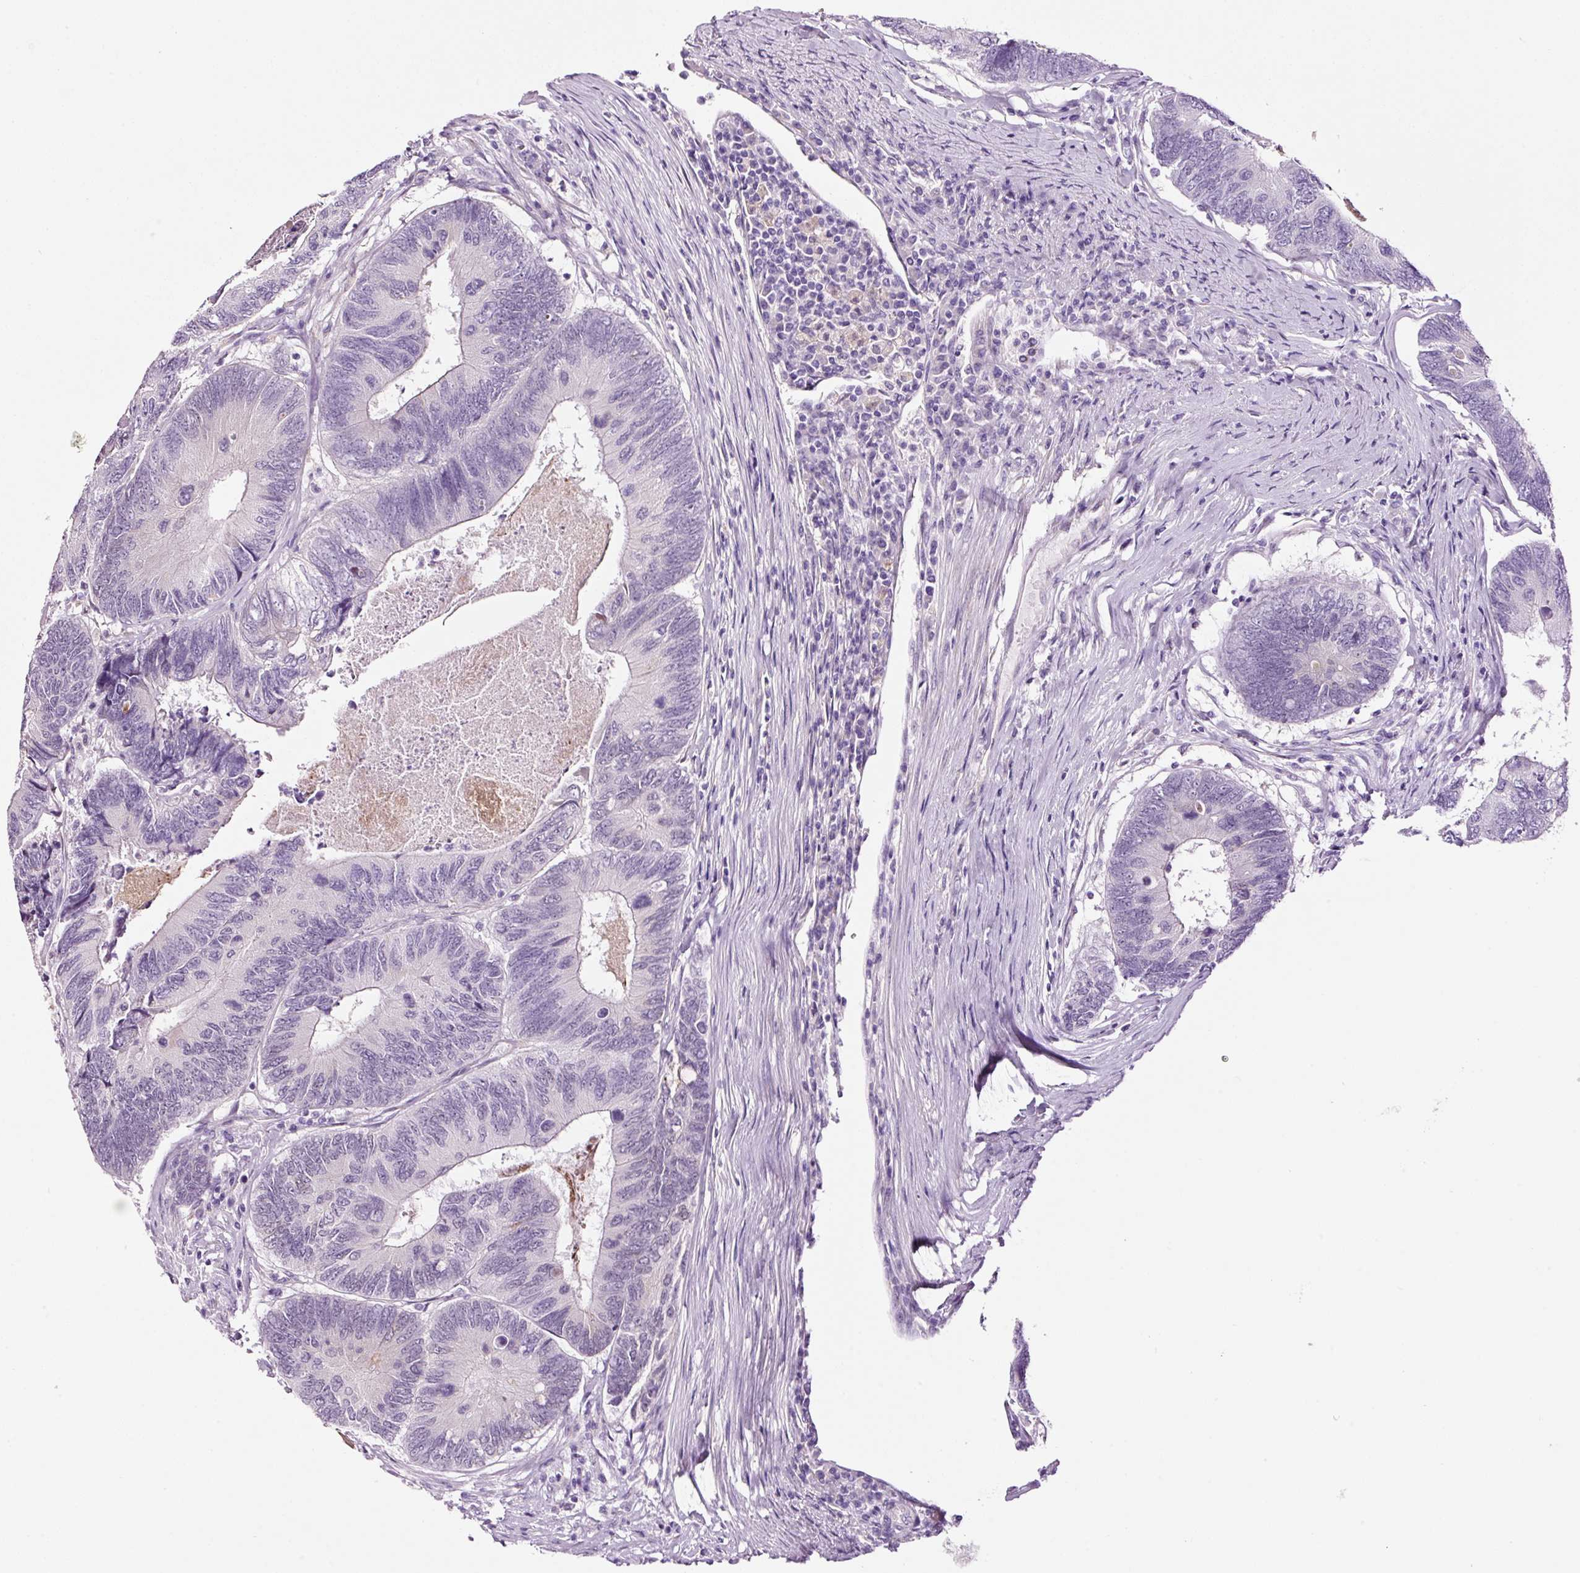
{"staining": {"intensity": "negative", "quantity": "none", "location": "none"}, "tissue": "colorectal cancer", "cell_type": "Tumor cells", "image_type": "cancer", "snomed": [{"axis": "morphology", "description": "Adenocarcinoma, NOS"}, {"axis": "topography", "description": "Colon"}], "caption": "This image is of colorectal cancer (adenocarcinoma) stained with immunohistochemistry to label a protein in brown with the nuclei are counter-stained blue. There is no positivity in tumor cells.", "gene": "RTF2", "patient": {"sex": "female", "age": 67}}